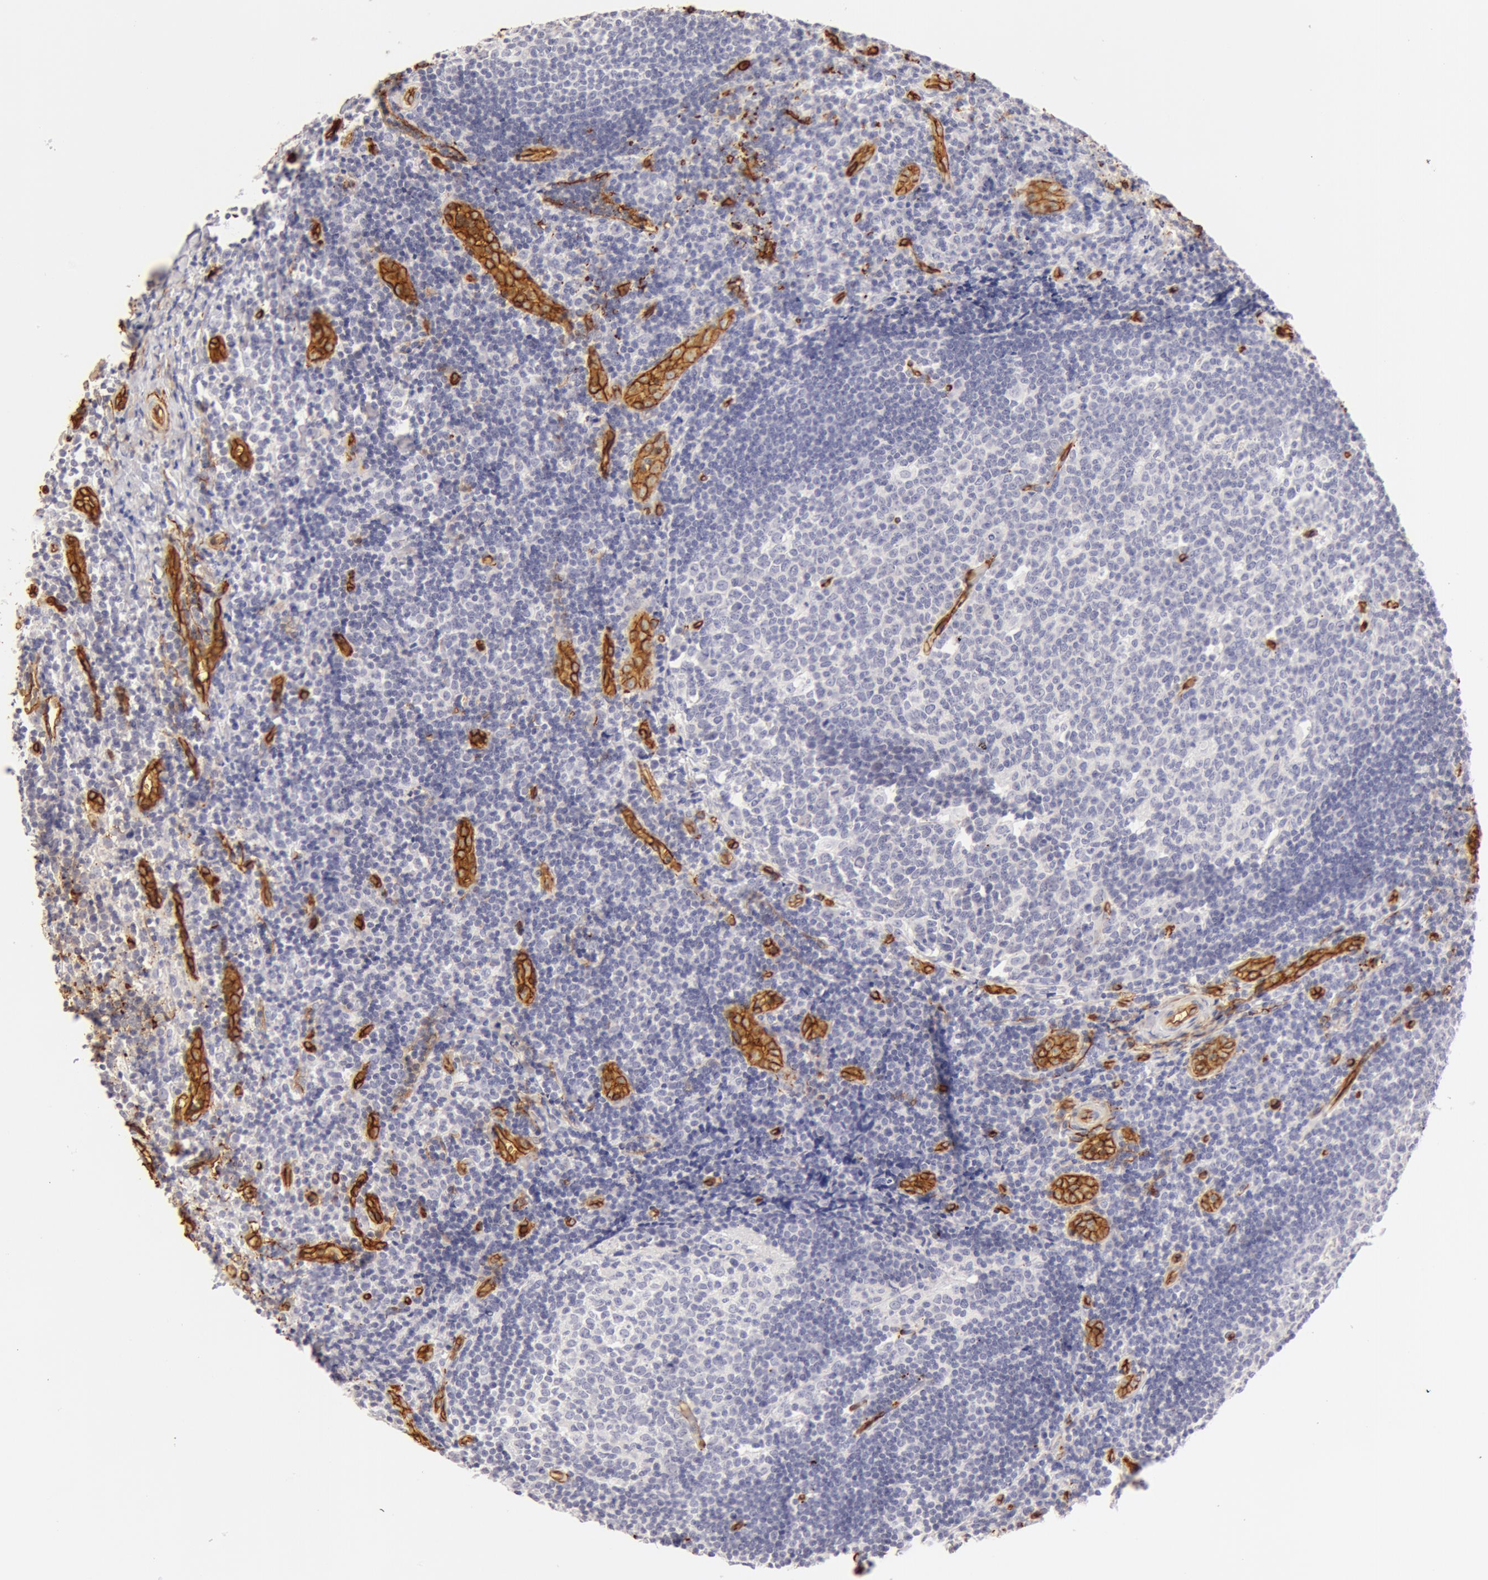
{"staining": {"intensity": "negative", "quantity": "none", "location": "none"}, "tissue": "tonsil", "cell_type": "Germinal center cells", "image_type": "normal", "snomed": [{"axis": "morphology", "description": "Normal tissue, NOS"}, {"axis": "topography", "description": "Tonsil"}], "caption": "DAB immunohistochemical staining of unremarkable tonsil reveals no significant expression in germinal center cells.", "gene": "AQP1", "patient": {"sex": "female", "age": 41}}